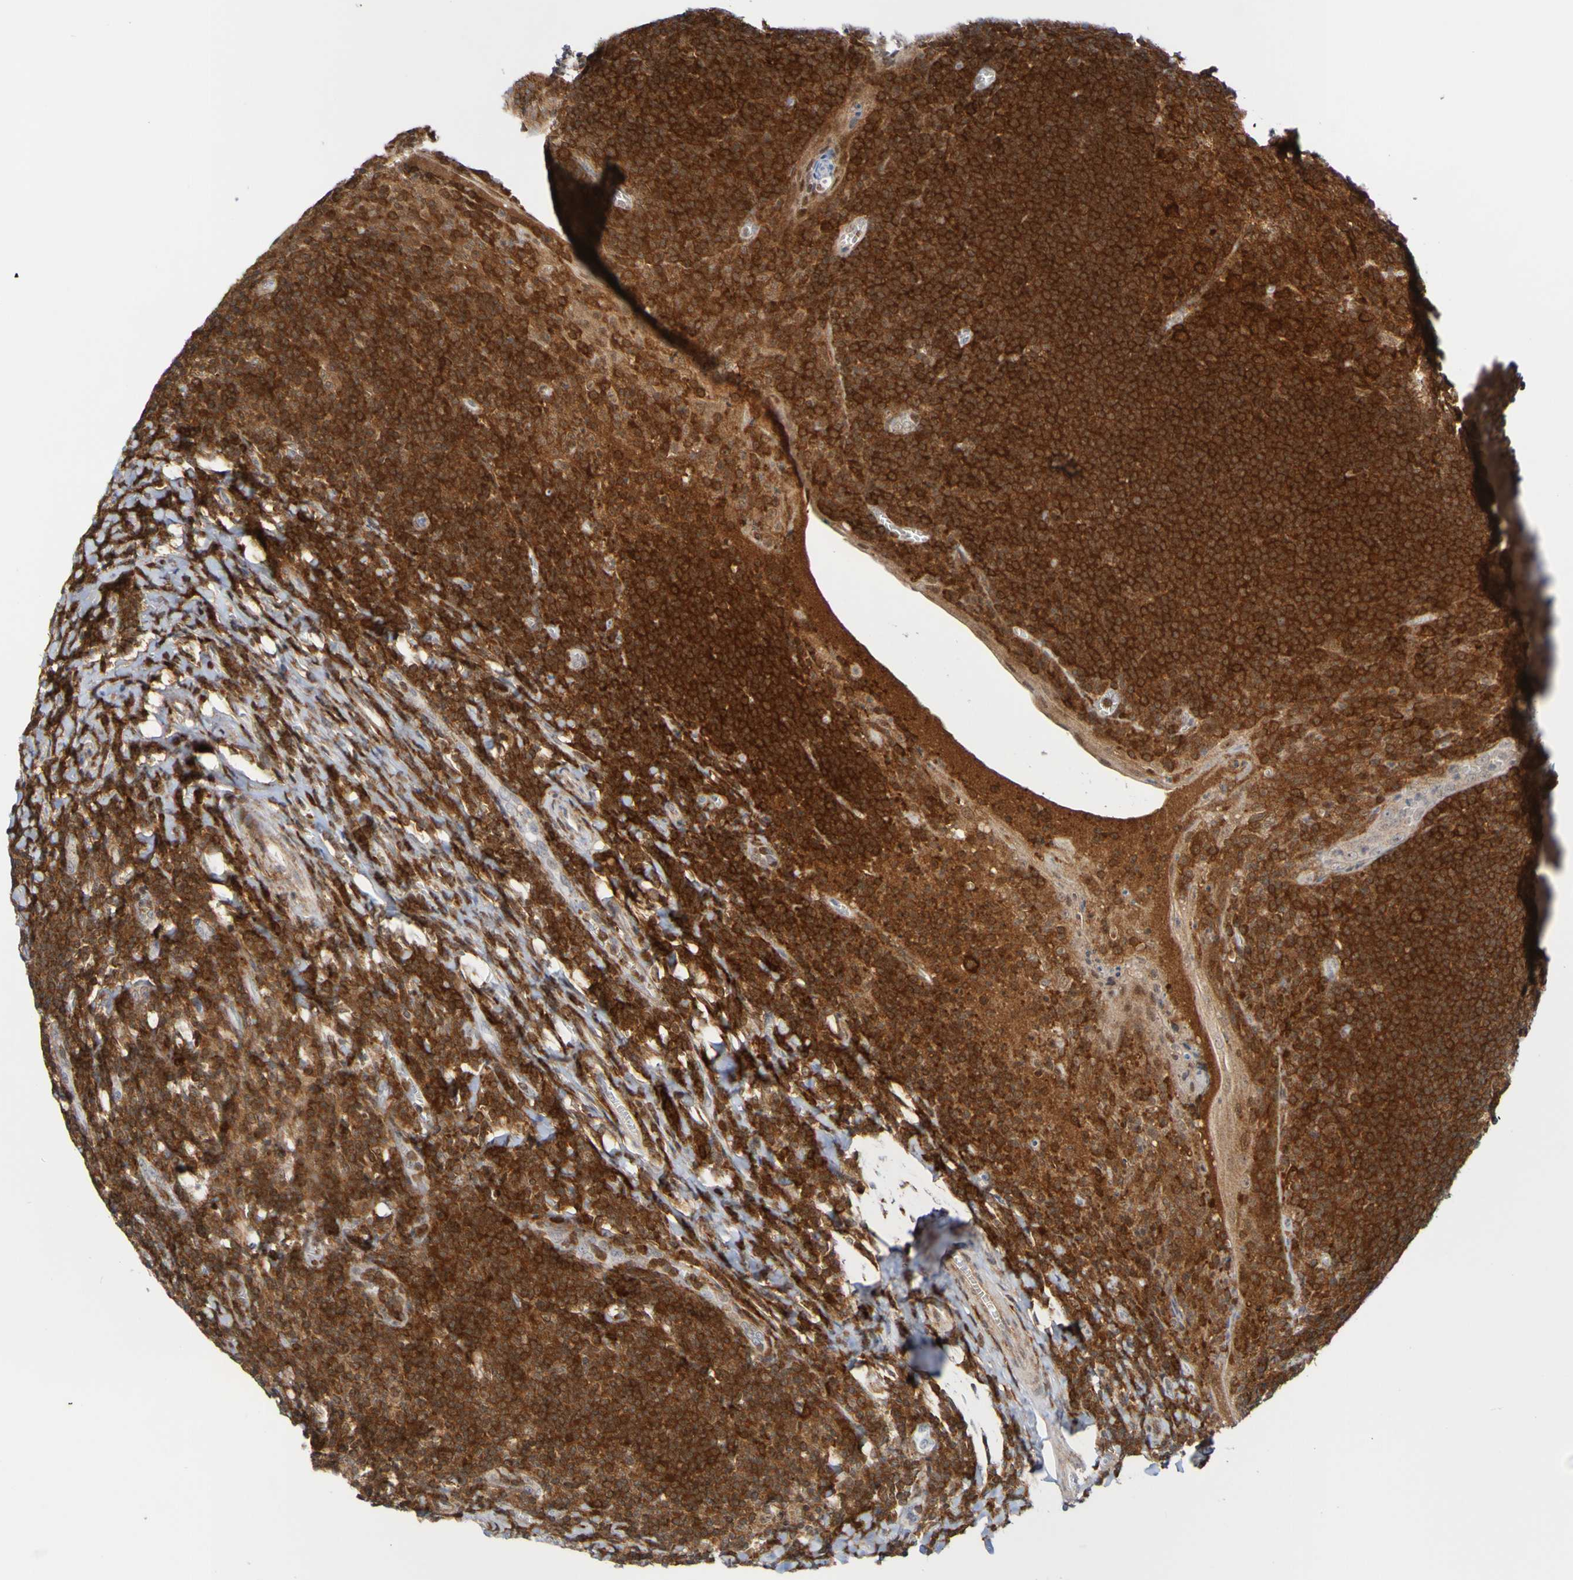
{"staining": {"intensity": "strong", "quantity": ">75%", "location": "cytoplasmic/membranous"}, "tissue": "tonsil", "cell_type": "Germinal center cells", "image_type": "normal", "snomed": [{"axis": "morphology", "description": "Normal tissue, NOS"}, {"axis": "topography", "description": "Tonsil"}], "caption": "Protein staining of unremarkable tonsil displays strong cytoplasmic/membranous staining in about >75% of germinal center cells.", "gene": "ATIC", "patient": {"sex": "male", "age": 37}}